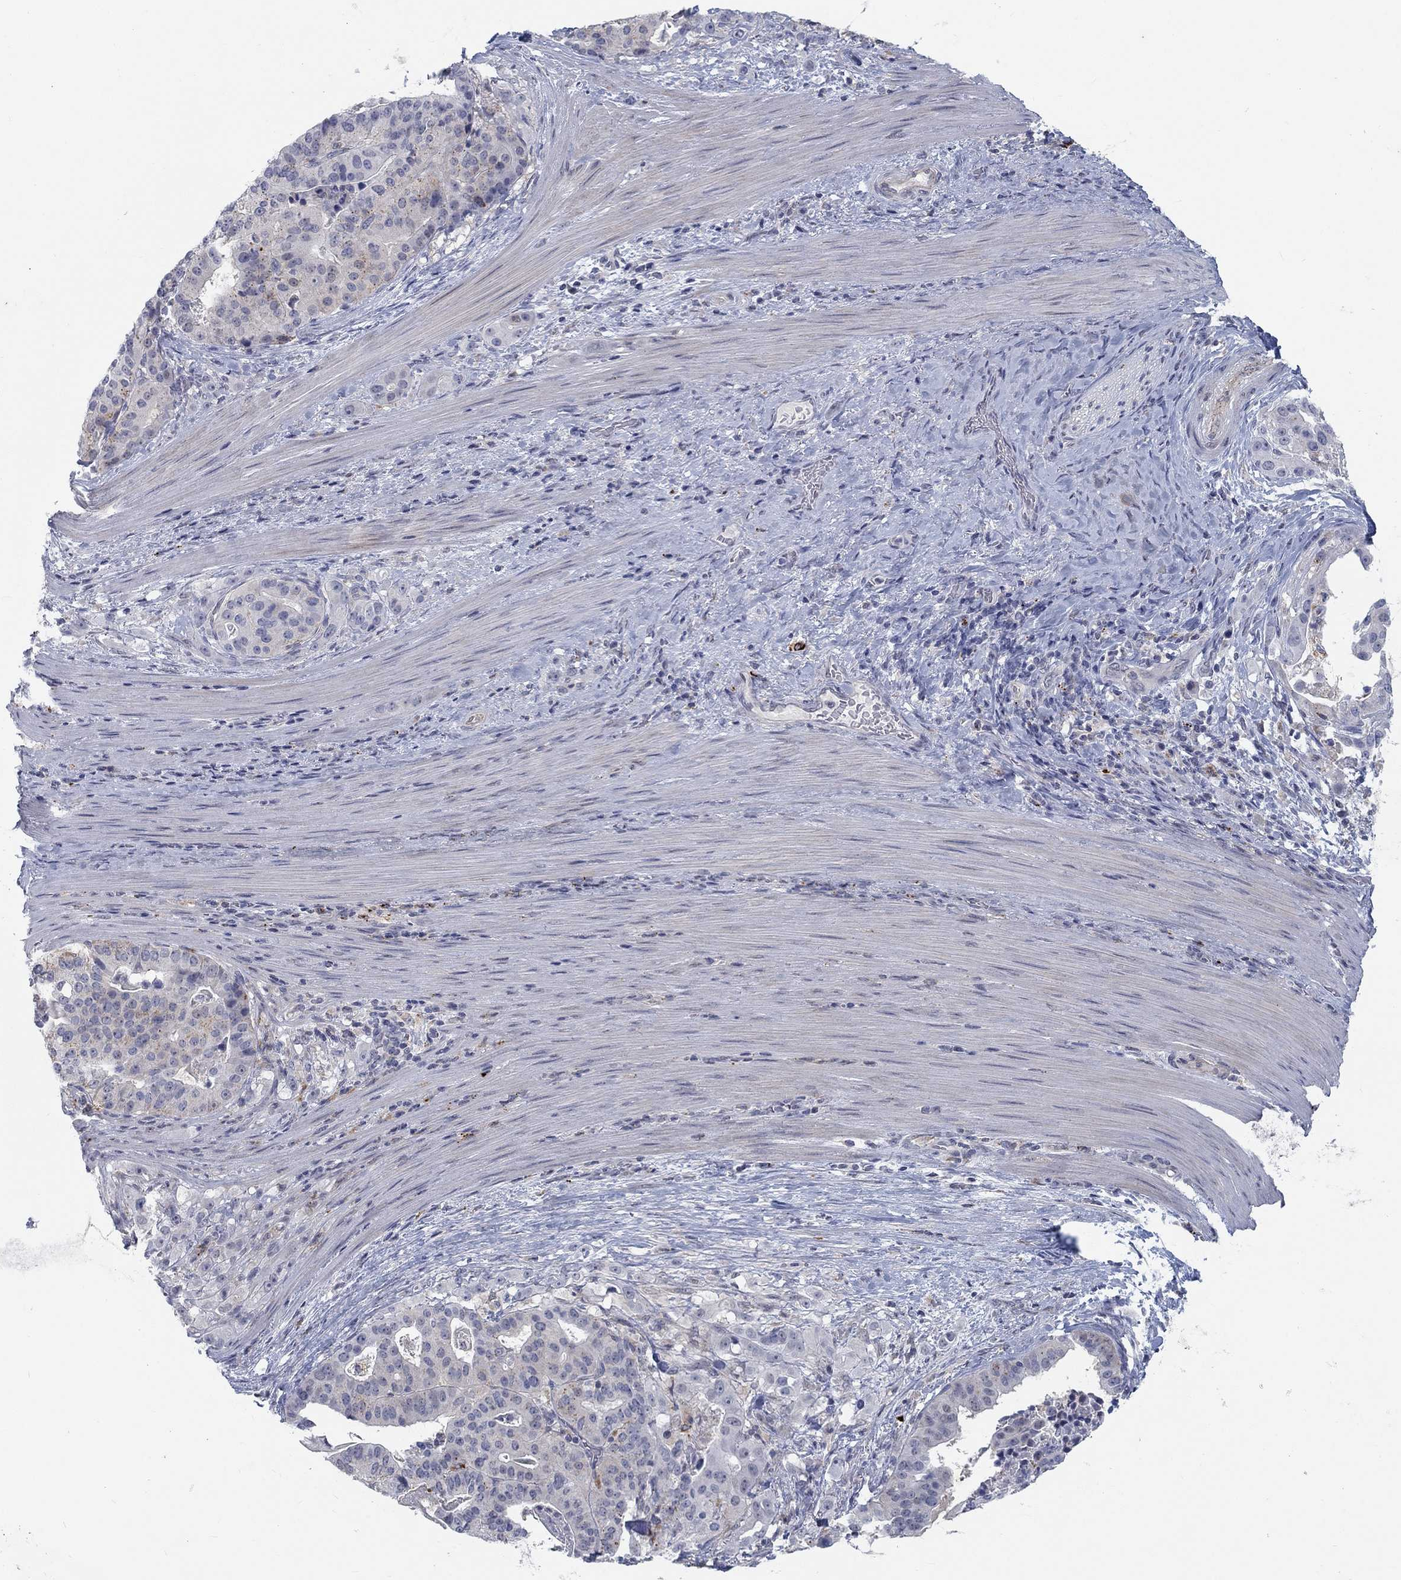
{"staining": {"intensity": "weak", "quantity": "<25%", "location": "cytoplasmic/membranous"}, "tissue": "stomach cancer", "cell_type": "Tumor cells", "image_type": "cancer", "snomed": [{"axis": "morphology", "description": "Adenocarcinoma, NOS"}, {"axis": "topography", "description": "Stomach"}], "caption": "Immunohistochemistry photomicrograph of human adenocarcinoma (stomach) stained for a protein (brown), which reveals no positivity in tumor cells.", "gene": "MTSS2", "patient": {"sex": "male", "age": 48}}